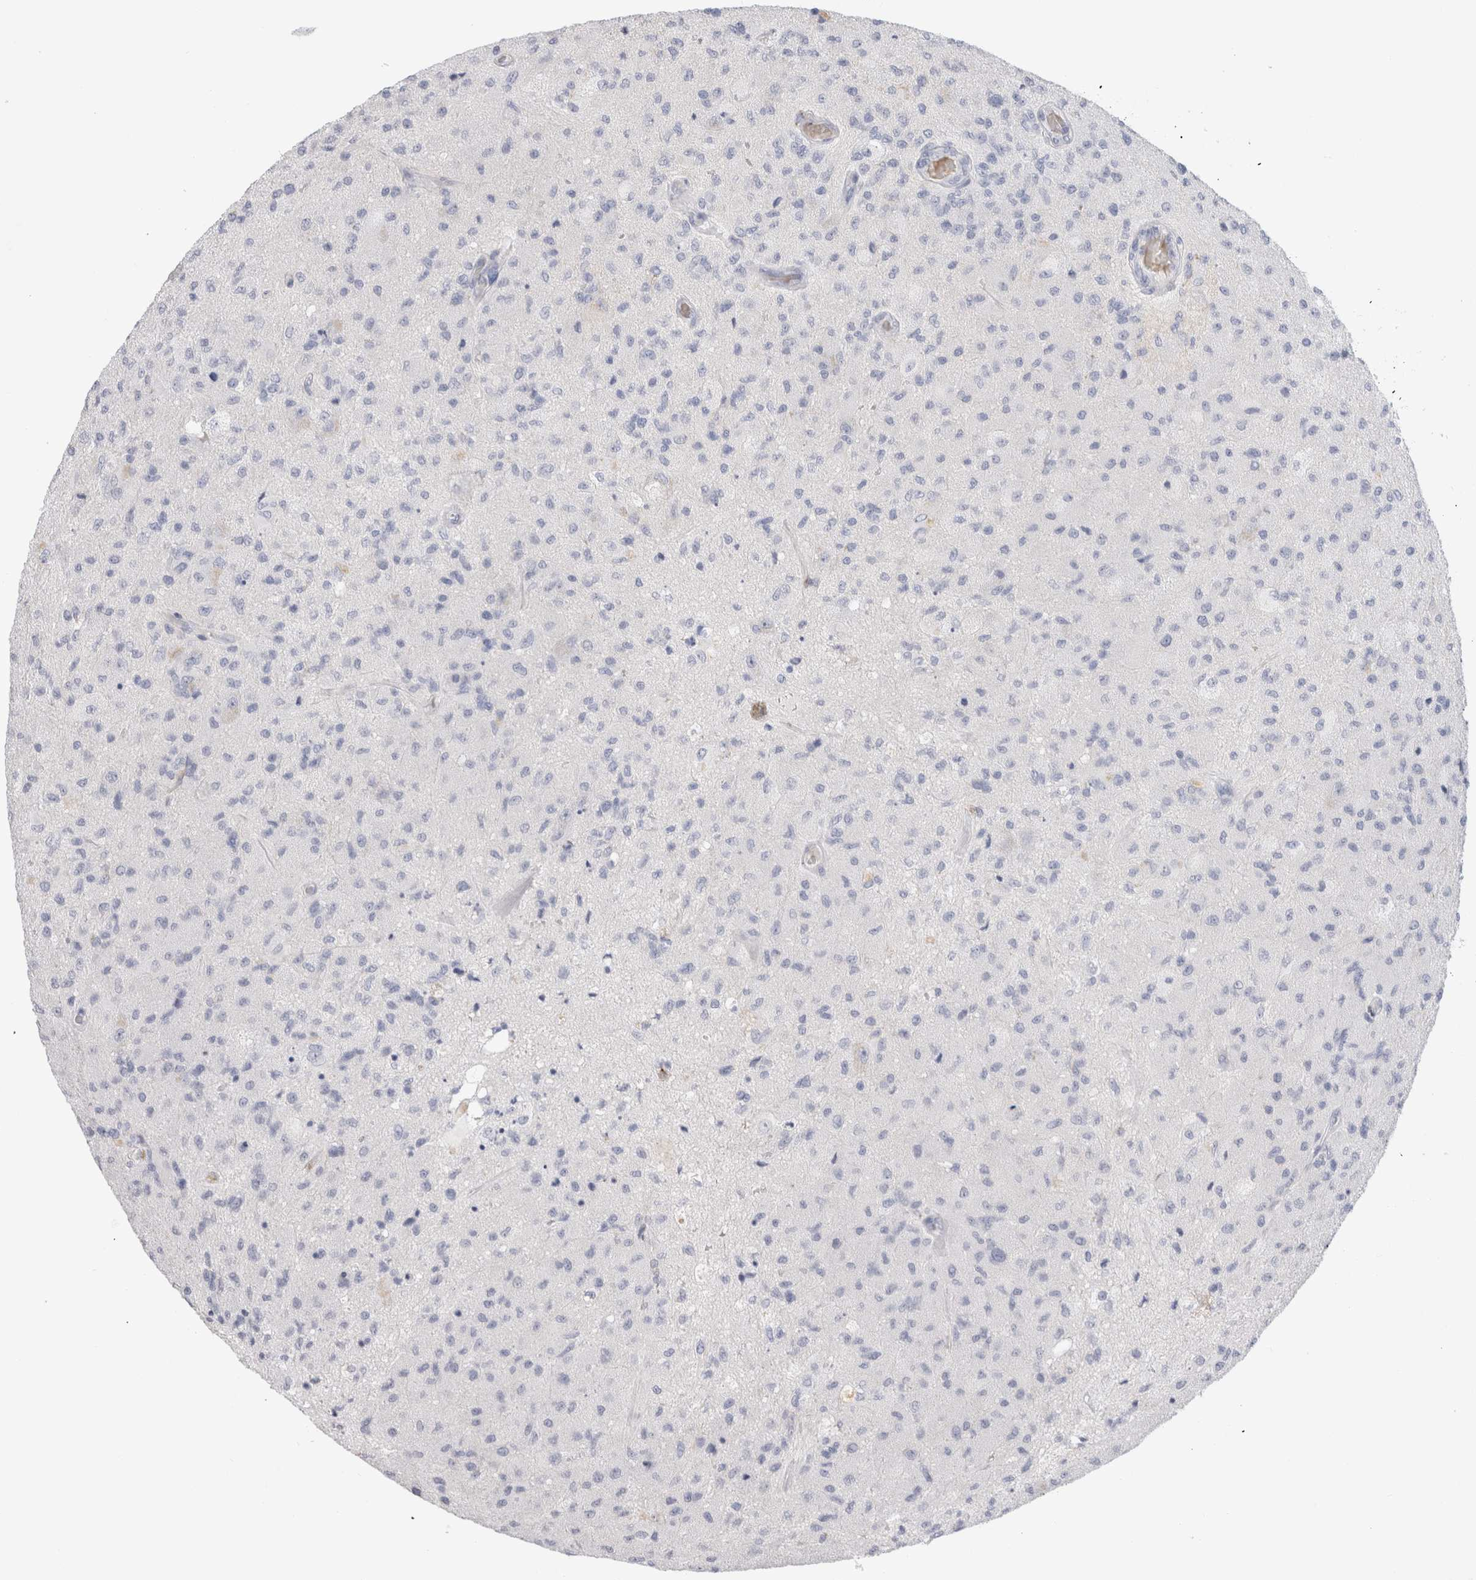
{"staining": {"intensity": "negative", "quantity": "none", "location": "none"}, "tissue": "glioma", "cell_type": "Tumor cells", "image_type": "cancer", "snomed": [{"axis": "morphology", "description": "Normal tissue, NOS"}, {"axis": "morphology", "description": "Glioma, malignant, High grade"}, {"axis": "topography", "description": "Cerebral cortex"}], "caption": "Immunohistochemistry histopathology image of human glioma stained for a protein (brown), which displays no staining in tumor cells.", "gene": "CD38", "patient": {"sex": "male", "age": 77}}